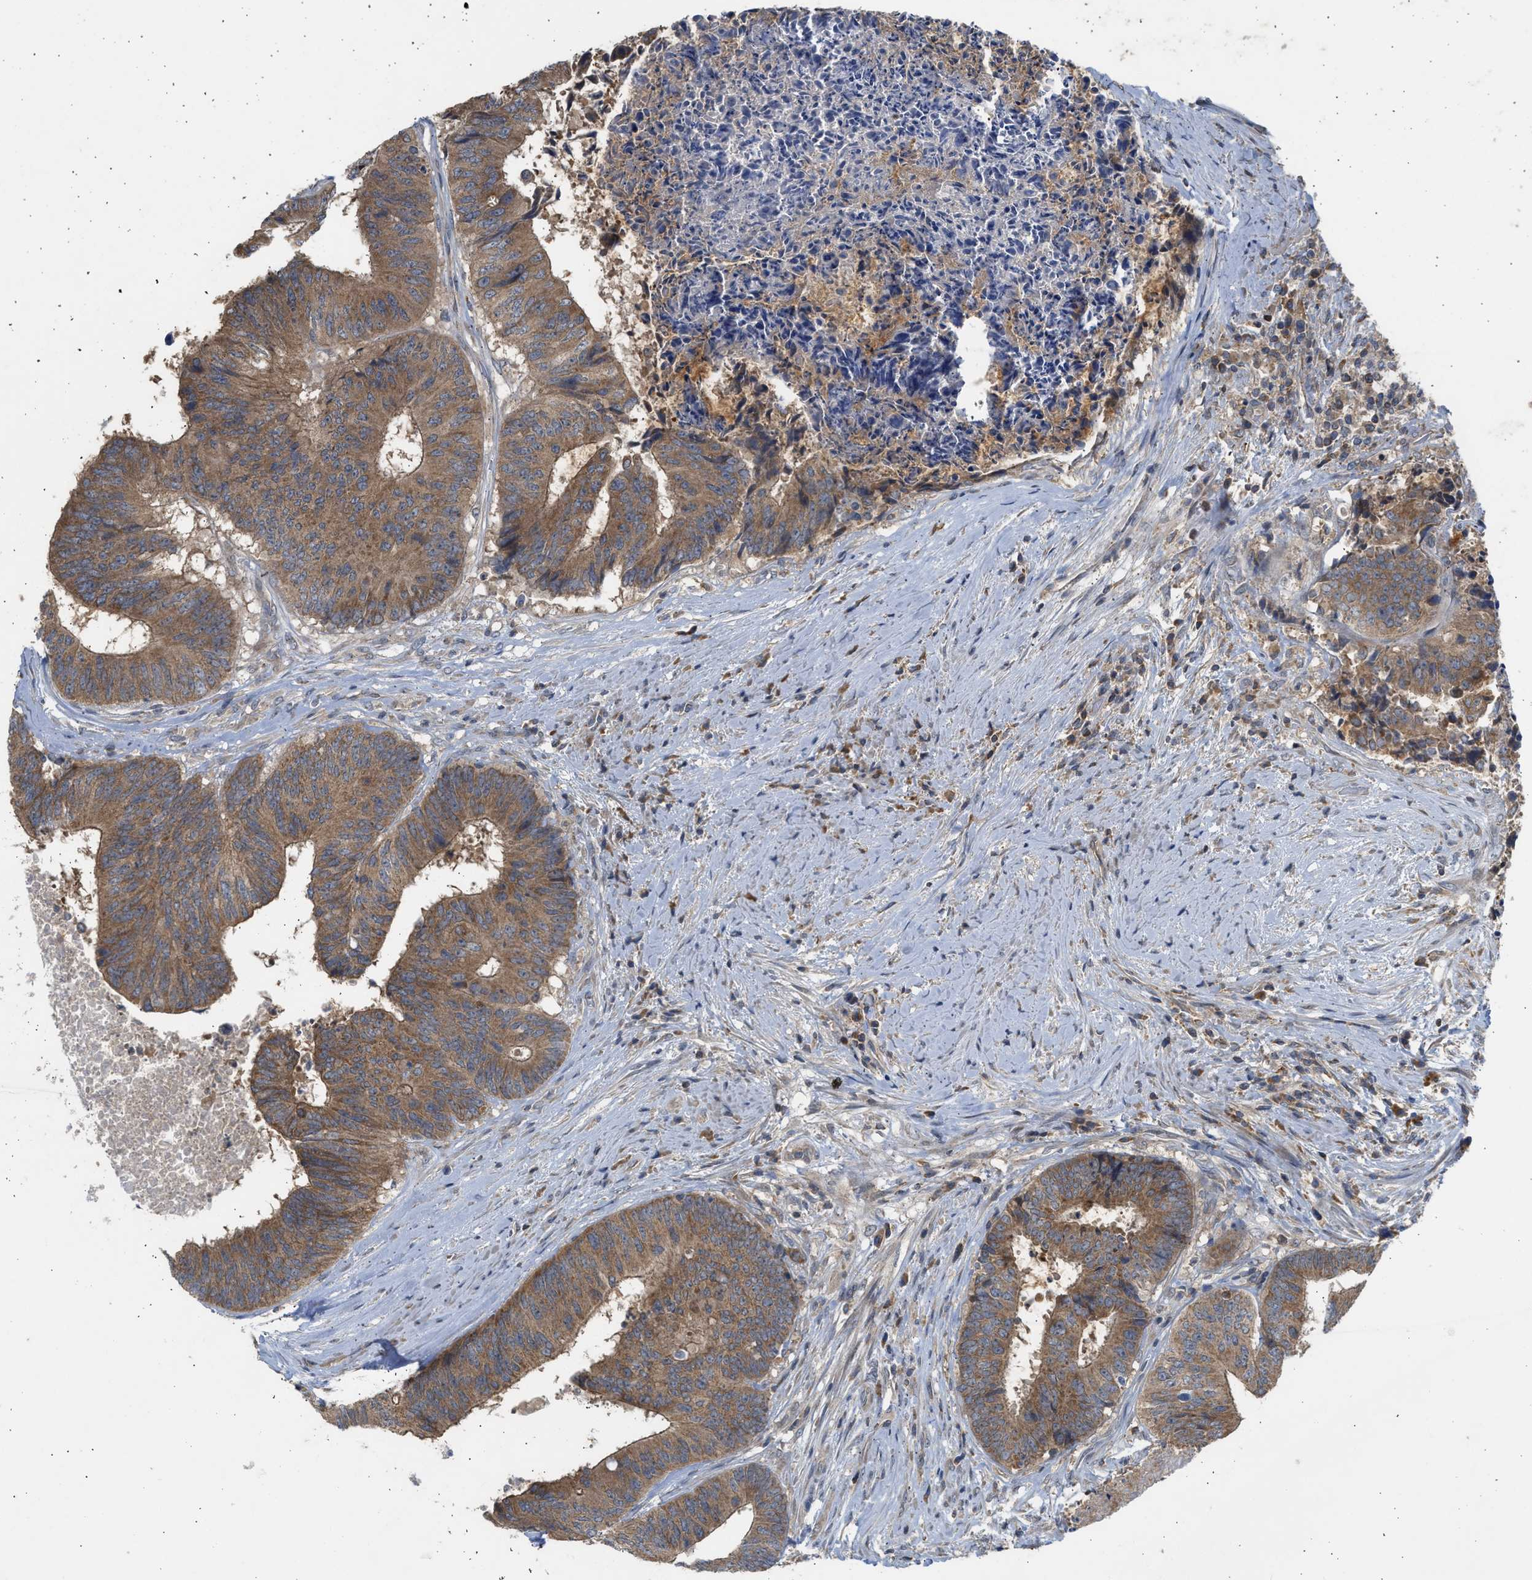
{"staining": {"intensity": "moderate", "quantity": ">75%", "location": "cytoplasmic/membranous"}, "tissue": "colorectal cancer", "cell_type": "Tumor cells", "image_type": "cancer", "snomed": [{"axis": "morphology", "description": "Adenocarcinoma, NOS"}, {"axis": "topography", "description": "Rectum"}], "caption": "About >75% of tumor cells in human colorectal cancer (adenocarcinoma) display moderate cytoplasmic/membranous protein positivity as visualized by brown immunohistochemical staining.", "gene": "CYP1A1", "patient": {"sex": "male", "age": 72}}